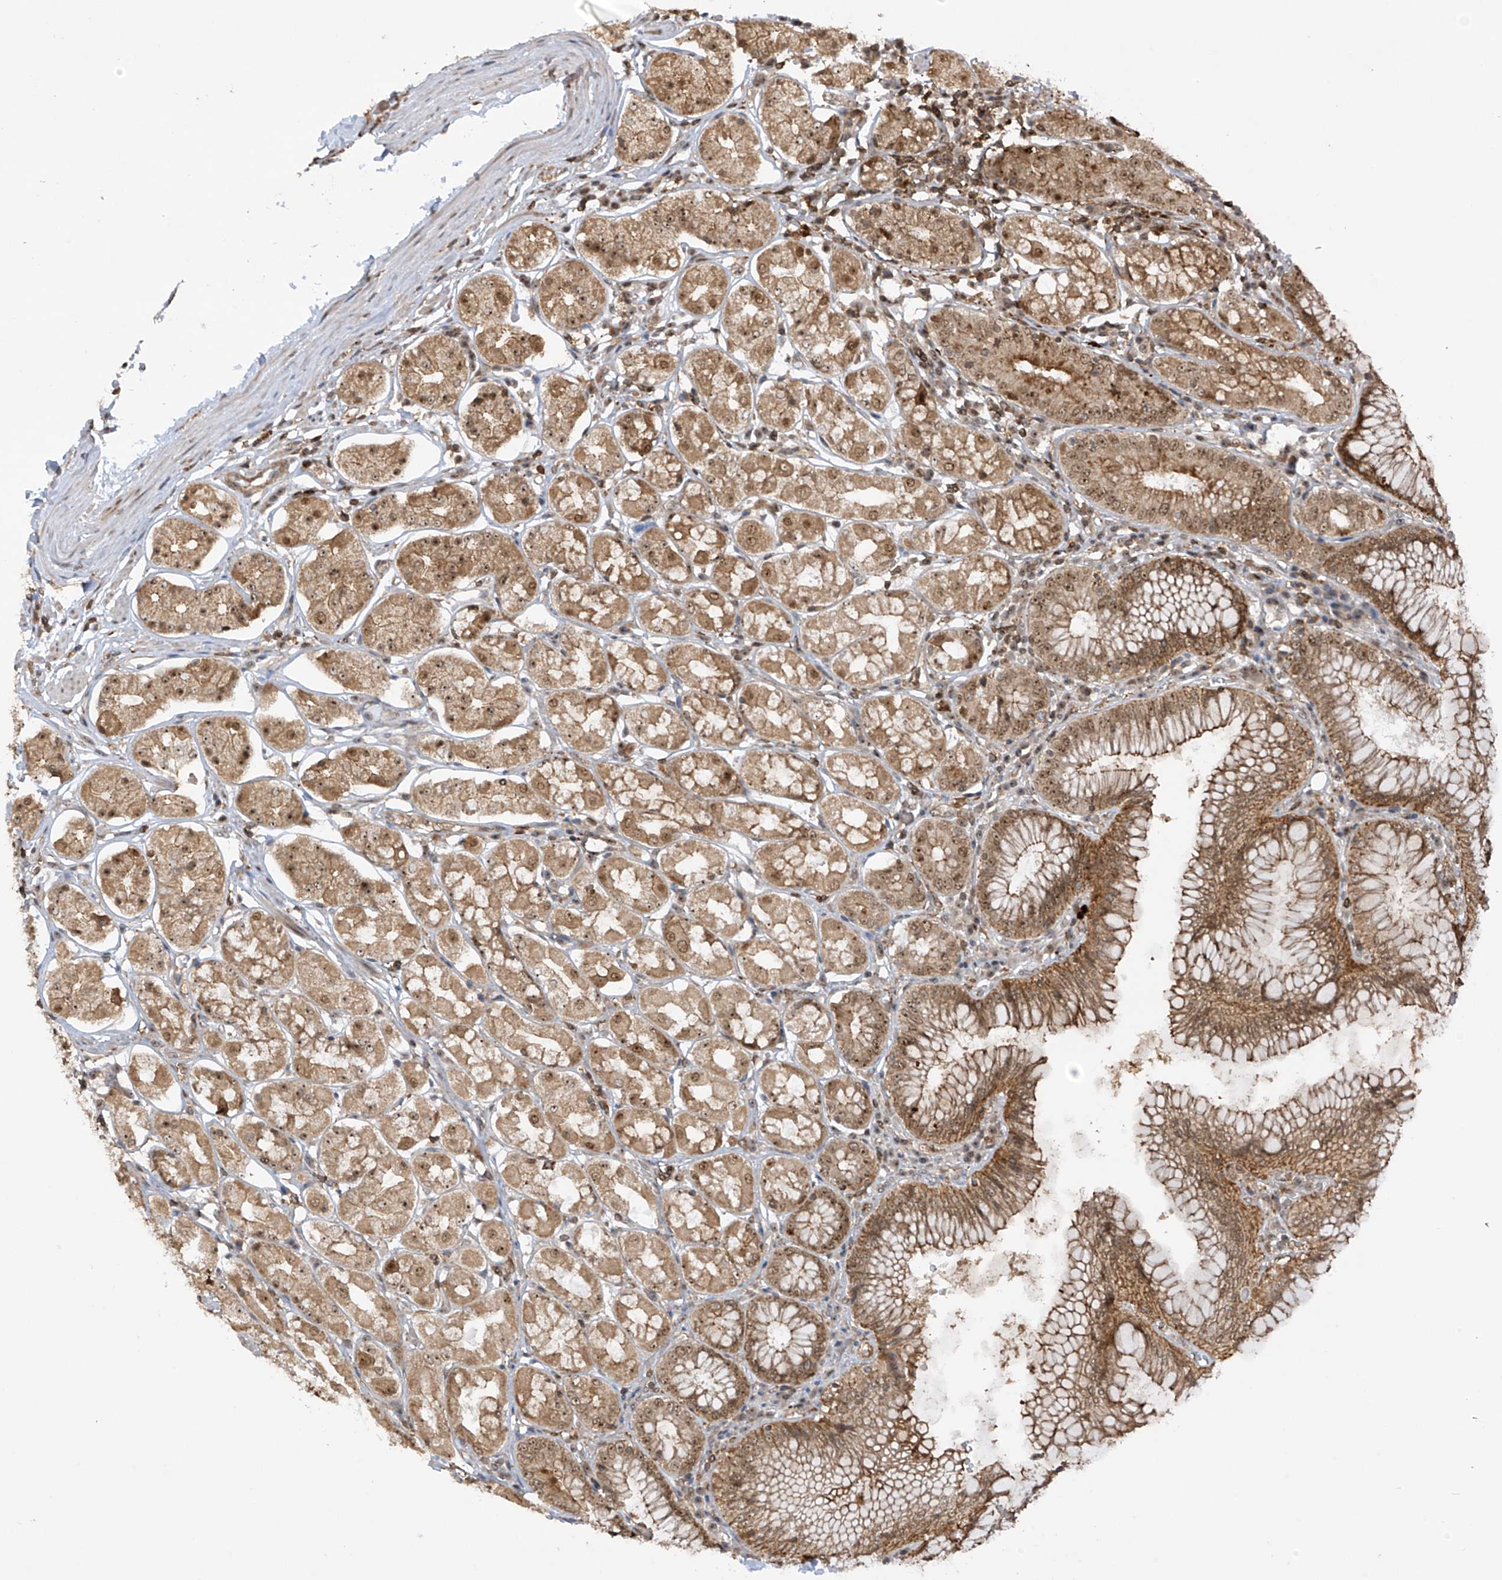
{"staining": {"intensity": "moderate", "quantity": ">75%", "location": "cytoplasmic/membranous,nuclear"}, "tissue": "stomach", "cell_type": "Glandular cells", "image_type": "normal", "snomed": [{"axis": "morphology", "description": "Normal tissue, NOS"}, {"axis": "topography", "description": "Stomach, lower"}], "caption": "Immunohistochemical staining of unremarkable stomach displays medium levels of moderate cytoplasmic/membranous,nuclear expression in about >75% of glandular cells. (DAB = brown stain, brightfield microscopy at high magnification).", "gene": "REPIN1", "patient": {"sex": "female", "age": 56}}